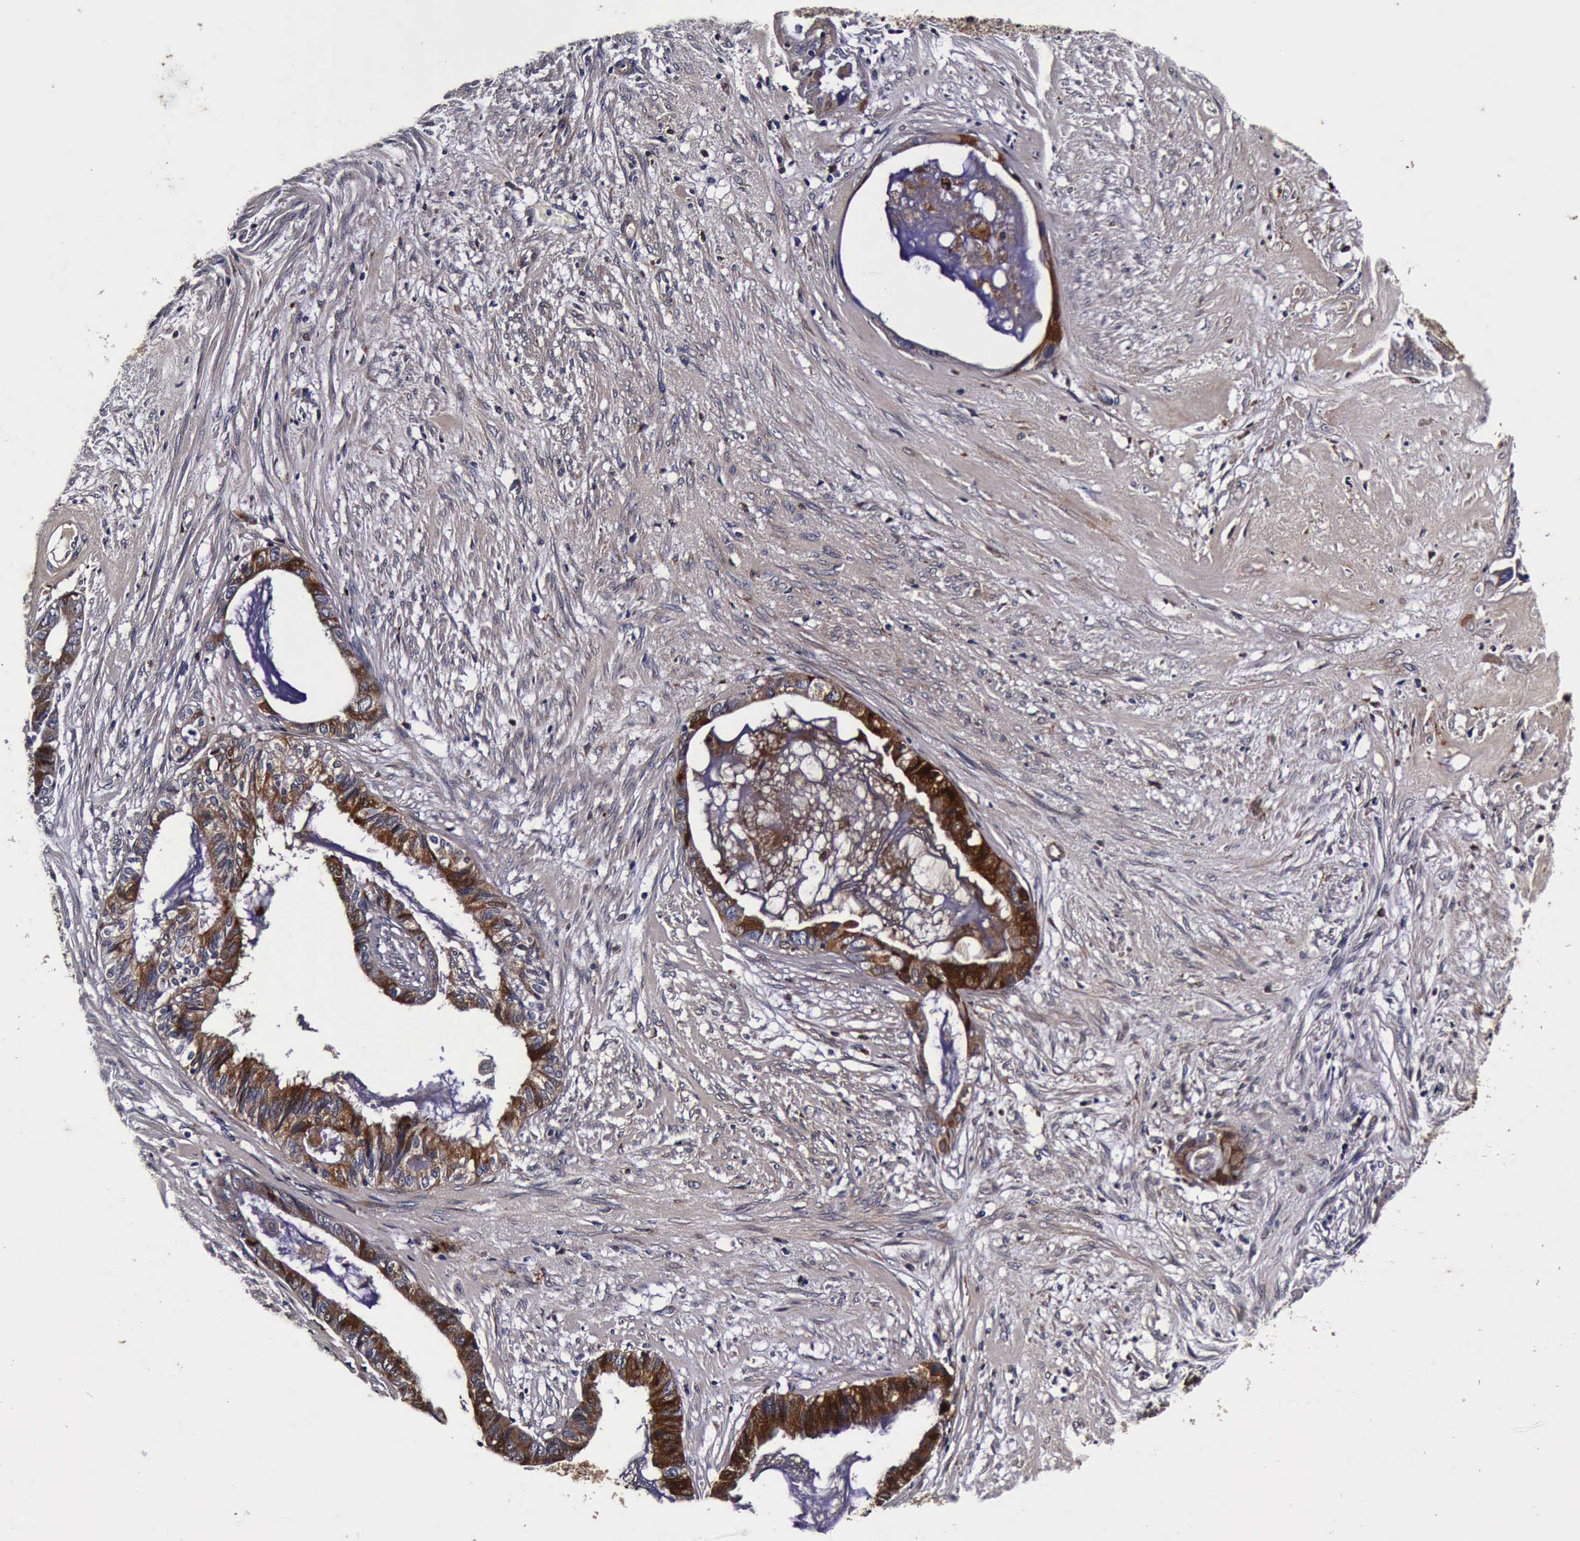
{"staining": {"intensity": "strong", "quantity": ">75%", "location": "cytoplasmic/membranous"}, "tissue": "endometrial cancer", "cell_type": "Tumor cells", "image_type": "cancer", "snomed": [{"axis": "morphology", "description": "Adenocarcinoma, NOS"}, {"axis": "topography", "description": "Endometrium"}], "caption": "Endometrial cancer stained for a protein (brown) demonstrates strong cytoplasmic/membranous positive staining in about >75% of tumor cells.", "gene": "CST3", "patient": {"sex": "female", "age": 86}}